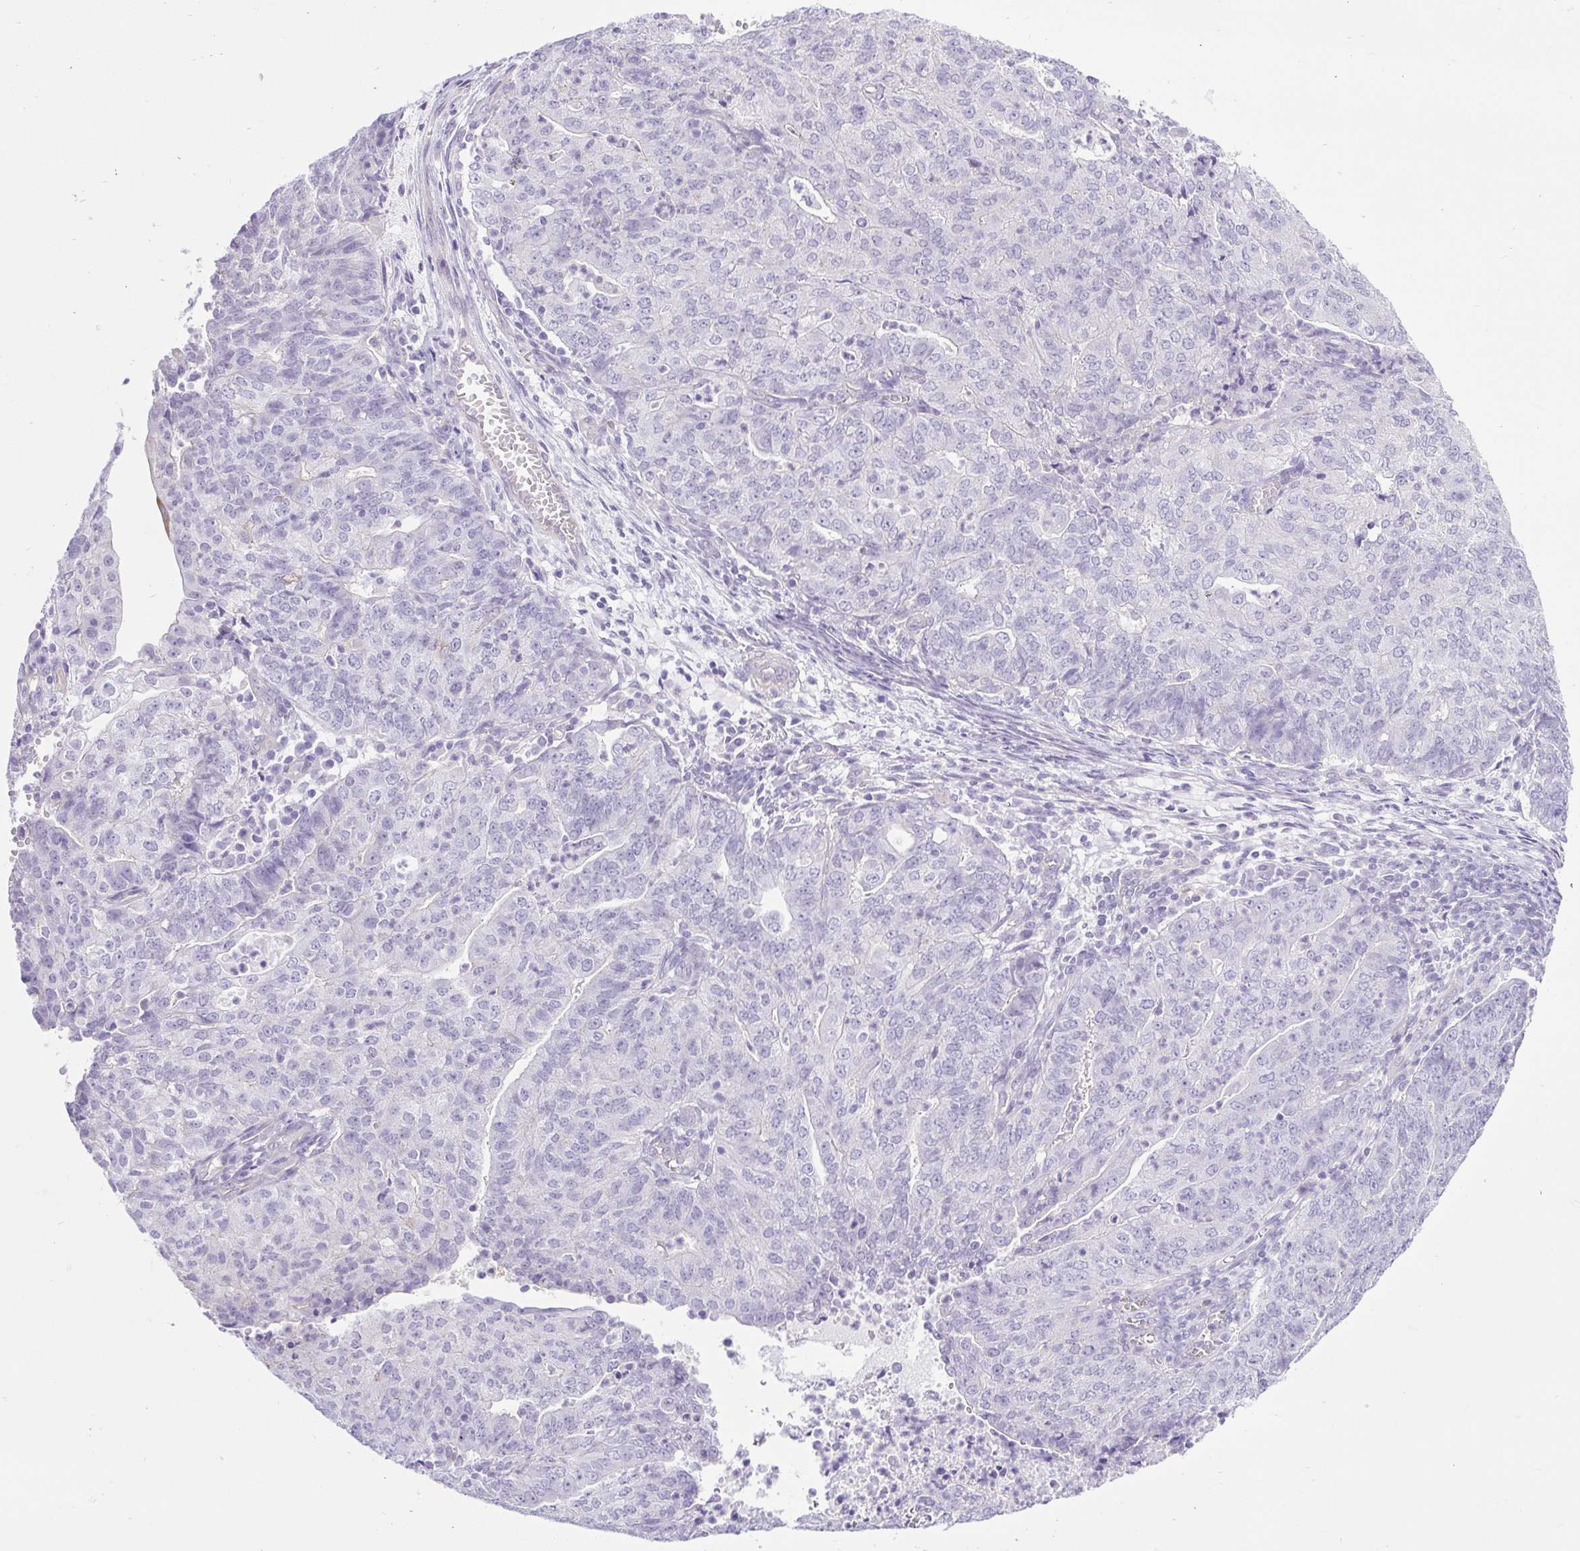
{"staining": {"intensity": "negative", "quantity": "none", "location": "none"}, "tissue": "endometrial cancer", "cell_type": "Tumor cells", "image_type": "cancer", "snomed": [{"axis": "morphology", "description": "Adenocarcinoma, NOS"}, {"axis": "topography", "description": "Endometrium"}], "caption": "This histopathology image is of endometrial adenocarcinoma stained with immunohistochemistry (IHC) to label a protein in brown with the nuclei are counter-stained blue. There is no positivity in tumor cells. (DAB (3,3'-diaminobenzidine) IHC, high magnification).", "gene": "BCAS1", "patient": {"sex": "female", "age": 82}}